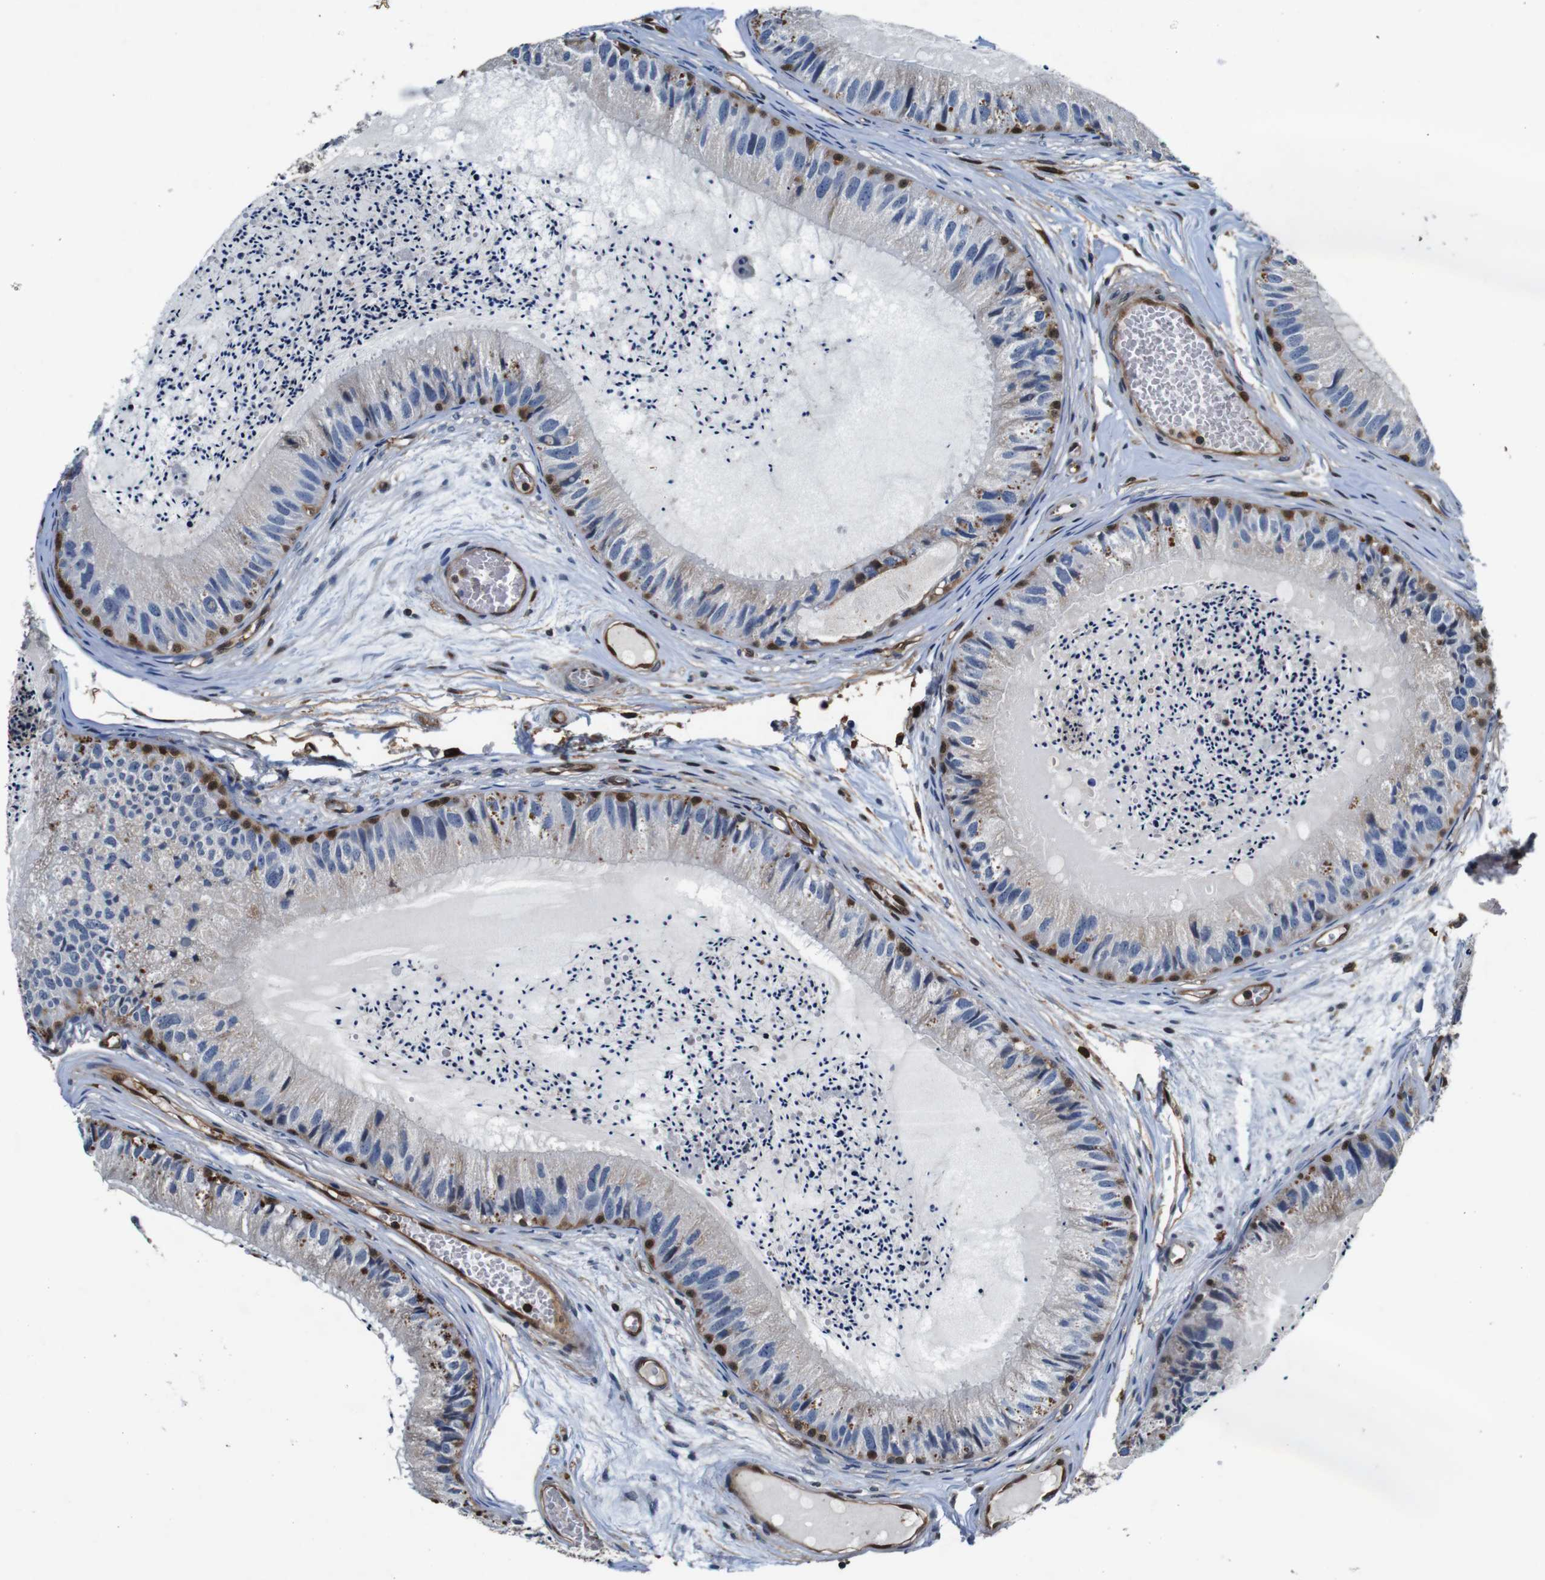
{"staining": {"intensity": "strong", "quantity": "<25%", "location": "cytoplasmic/membranous,nuclear"}, "tissue": "epididymis", "cell_type": "Glandular cells", "image_type": "normal", "snomed": [{"axis": "morphology", "description": "Normal tissue, NOS"}, {"axis": "topography", "description": "Epididymis"}], "caption": "A brown stain shows strong cytoplasmic/membranous,nuclear staining of a protein in glandular cells of normal epididymis. The staining was performed using DAB, with brown indicating positive protein expression. Nuclei are stained blue with hematoxylin.", "gene": "ANXA1", "patient": {"sex": "male", "age": 31}}